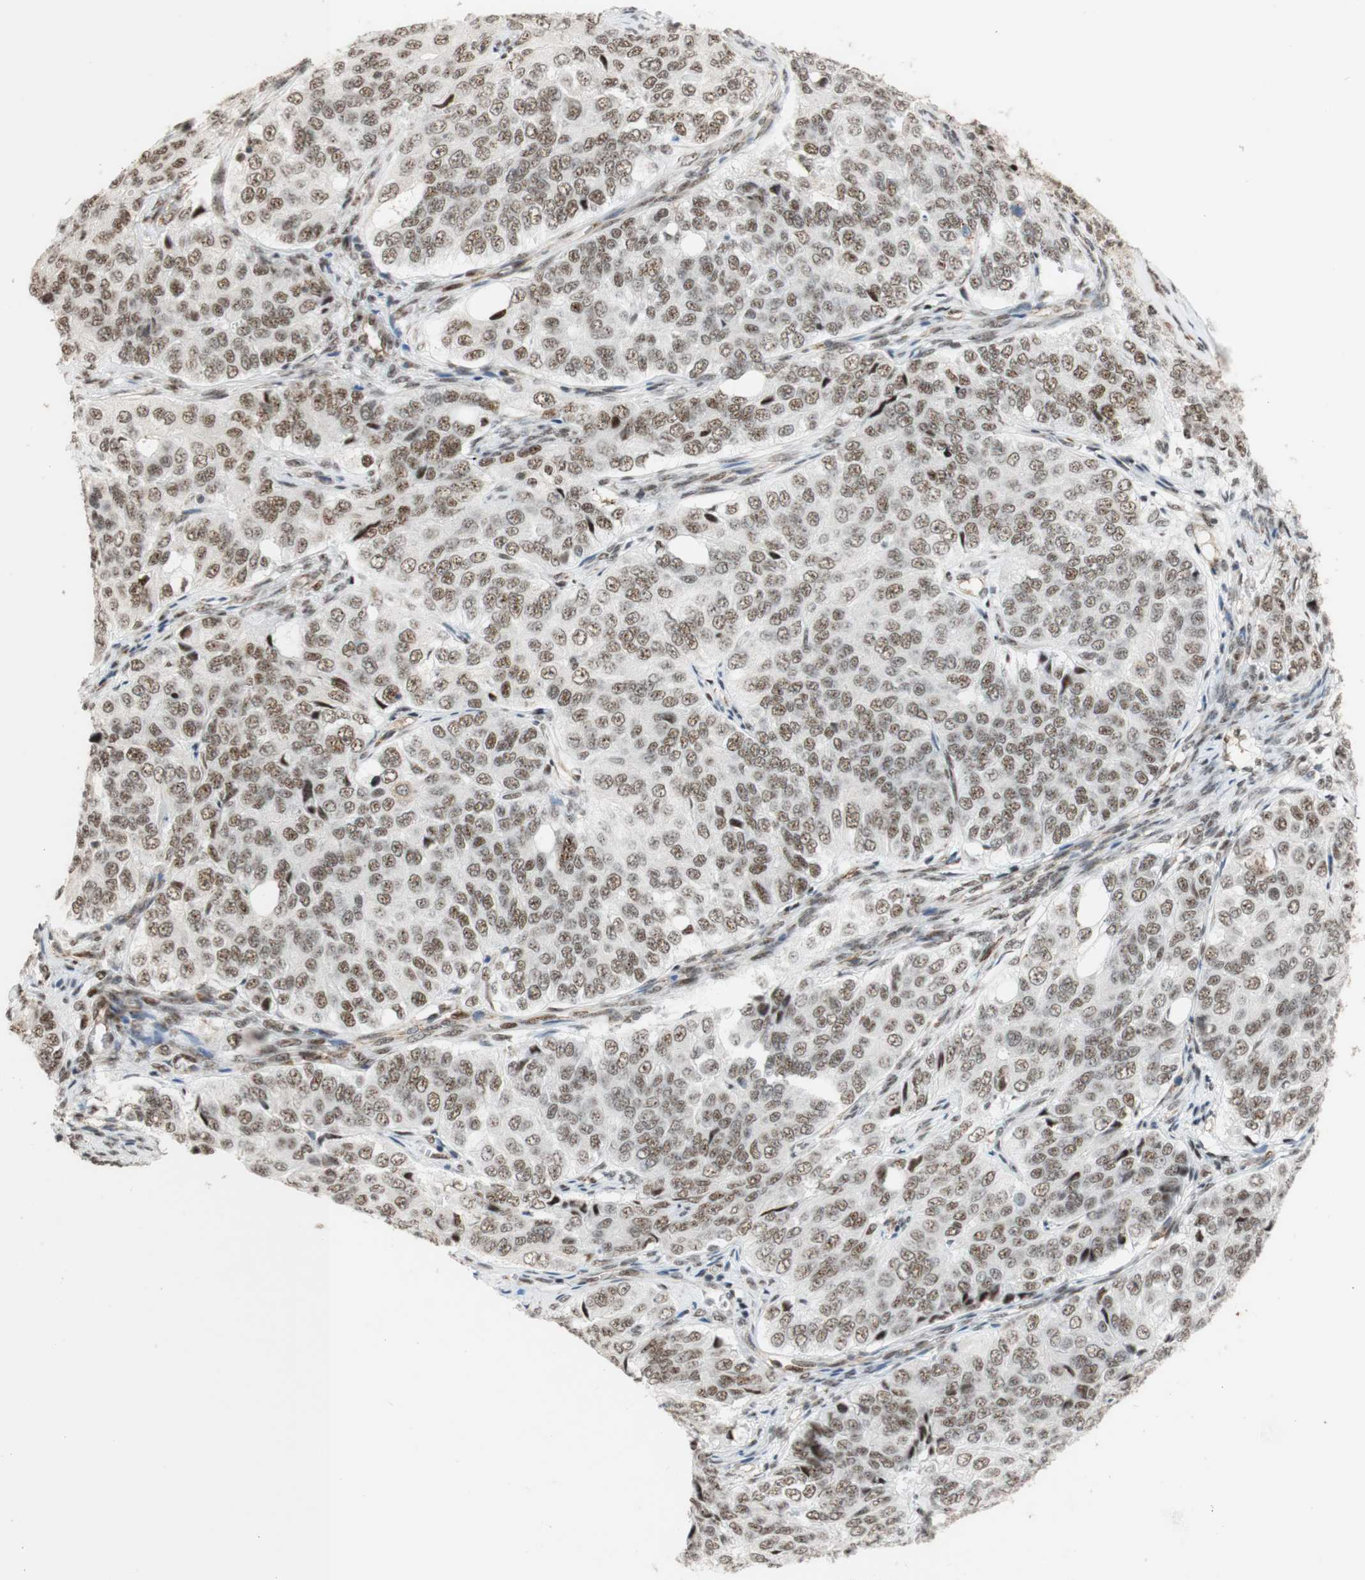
{"staining": {"intensity": "weak", "quantity": ">75%", "location": "nuclear"}, "tissue": "ovarian cancer", "cell_type": "Tumor cells", "image_type": "cancer", "snomed": [{"axis": "morphology", "description": "Carcinoma, endometroid"}, {"axis": "topography", "description": "Ovary"}], "caption": "This photomicrograph displays immunohistochemistry staining of endometroid carcinoma (ovarian), with low weak nuclear positivity in about >75% of tumor cells.", "gene": "SAP18", "patient": {"sex": "female", "age": 51}}